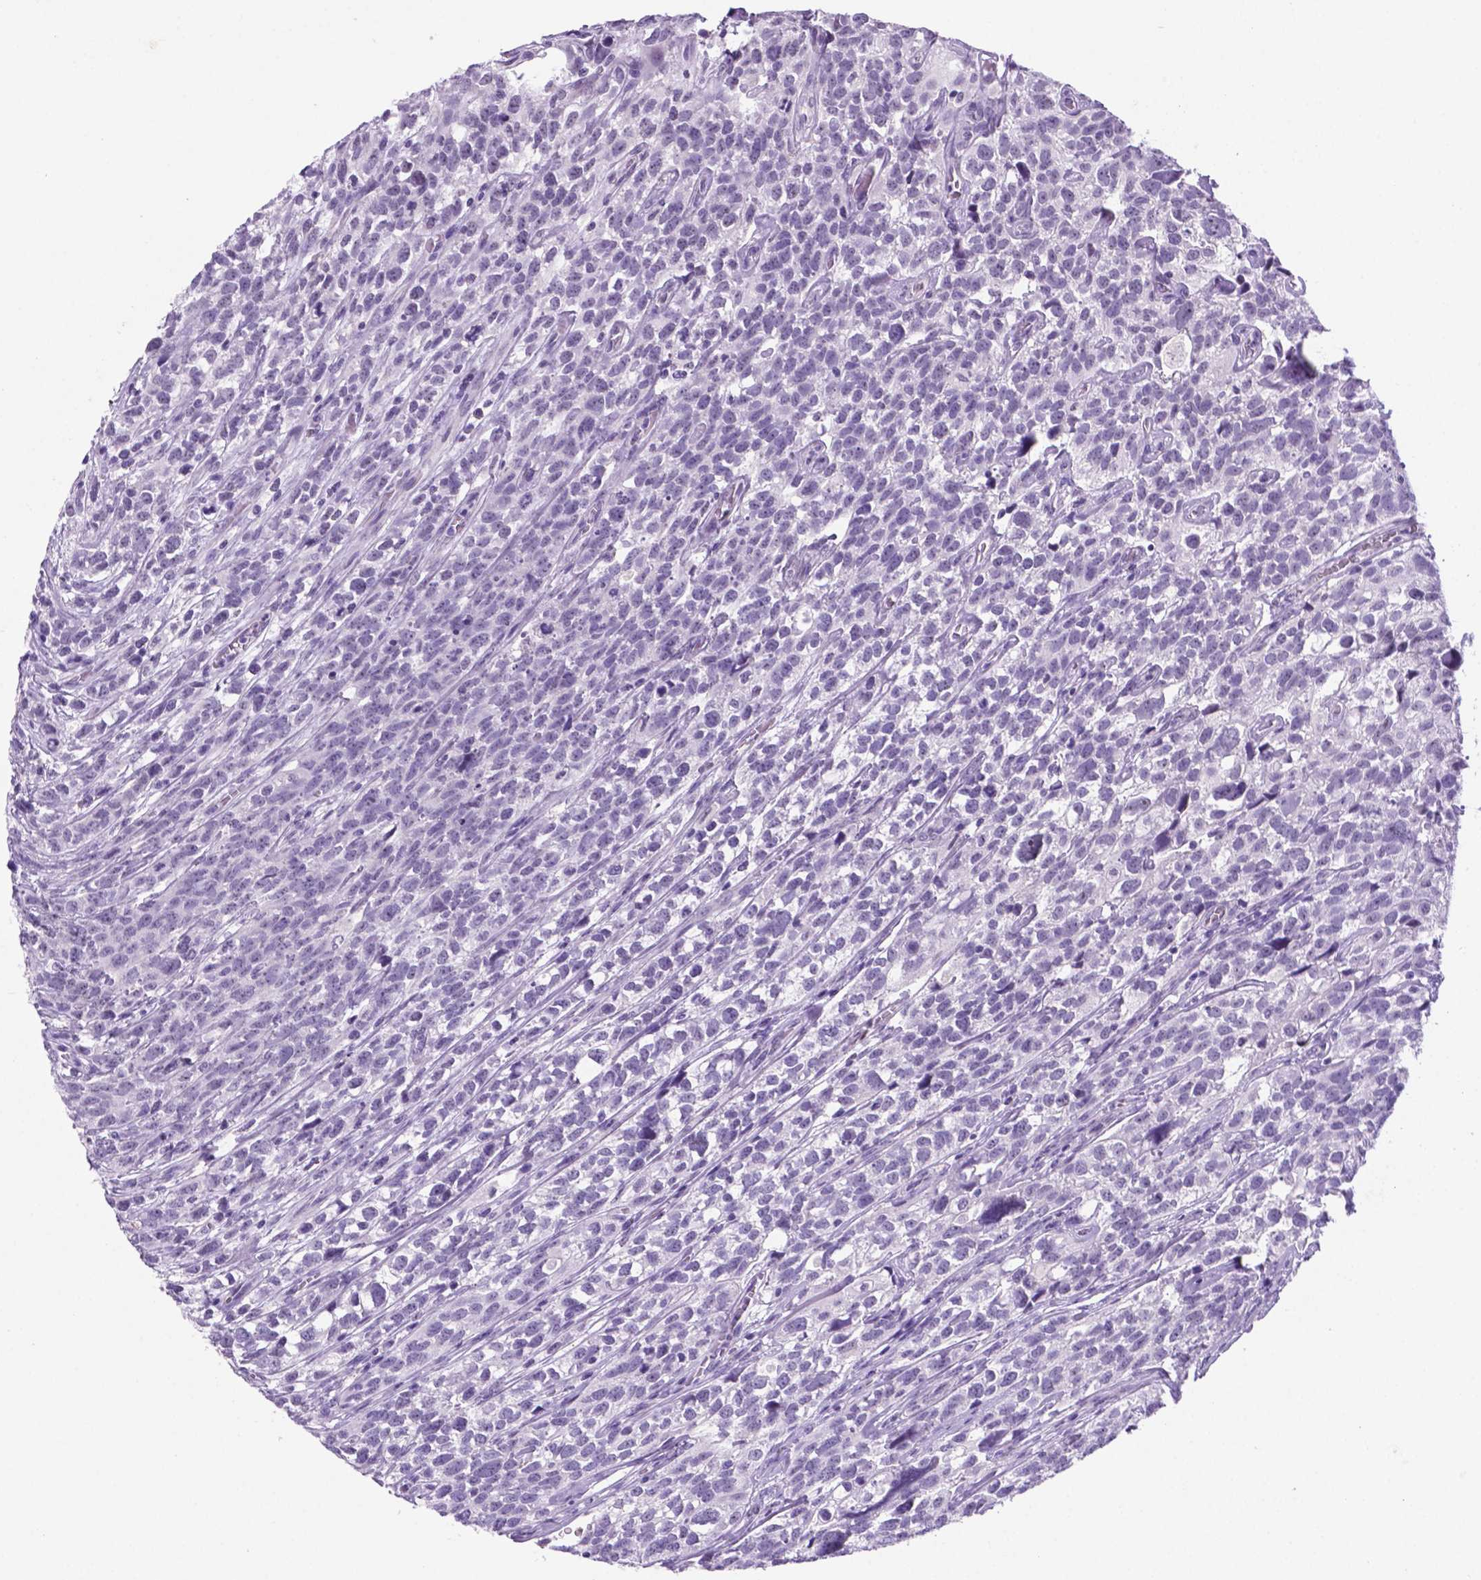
{"staining": {"intensity": "weak", "quantity": "<25%", "location": "nuclear"}, "tissue": "urothelial cancer", "cell_type": "Tumor cells", "image_type": "cancer", "snomed": [{"axis": "morphology", "description": "Urothelial carcinoma, High grade"}, {"axis": "topography", "description": "Urinary bladder"}], "caption": "Immunohistochemistry photomicrograph of urothelial cancer stained for a protein (brown), which exhibits no staining in tumor cells.", "gene": "C18orf21", "patient": {"sex": "female", "age": 58}}